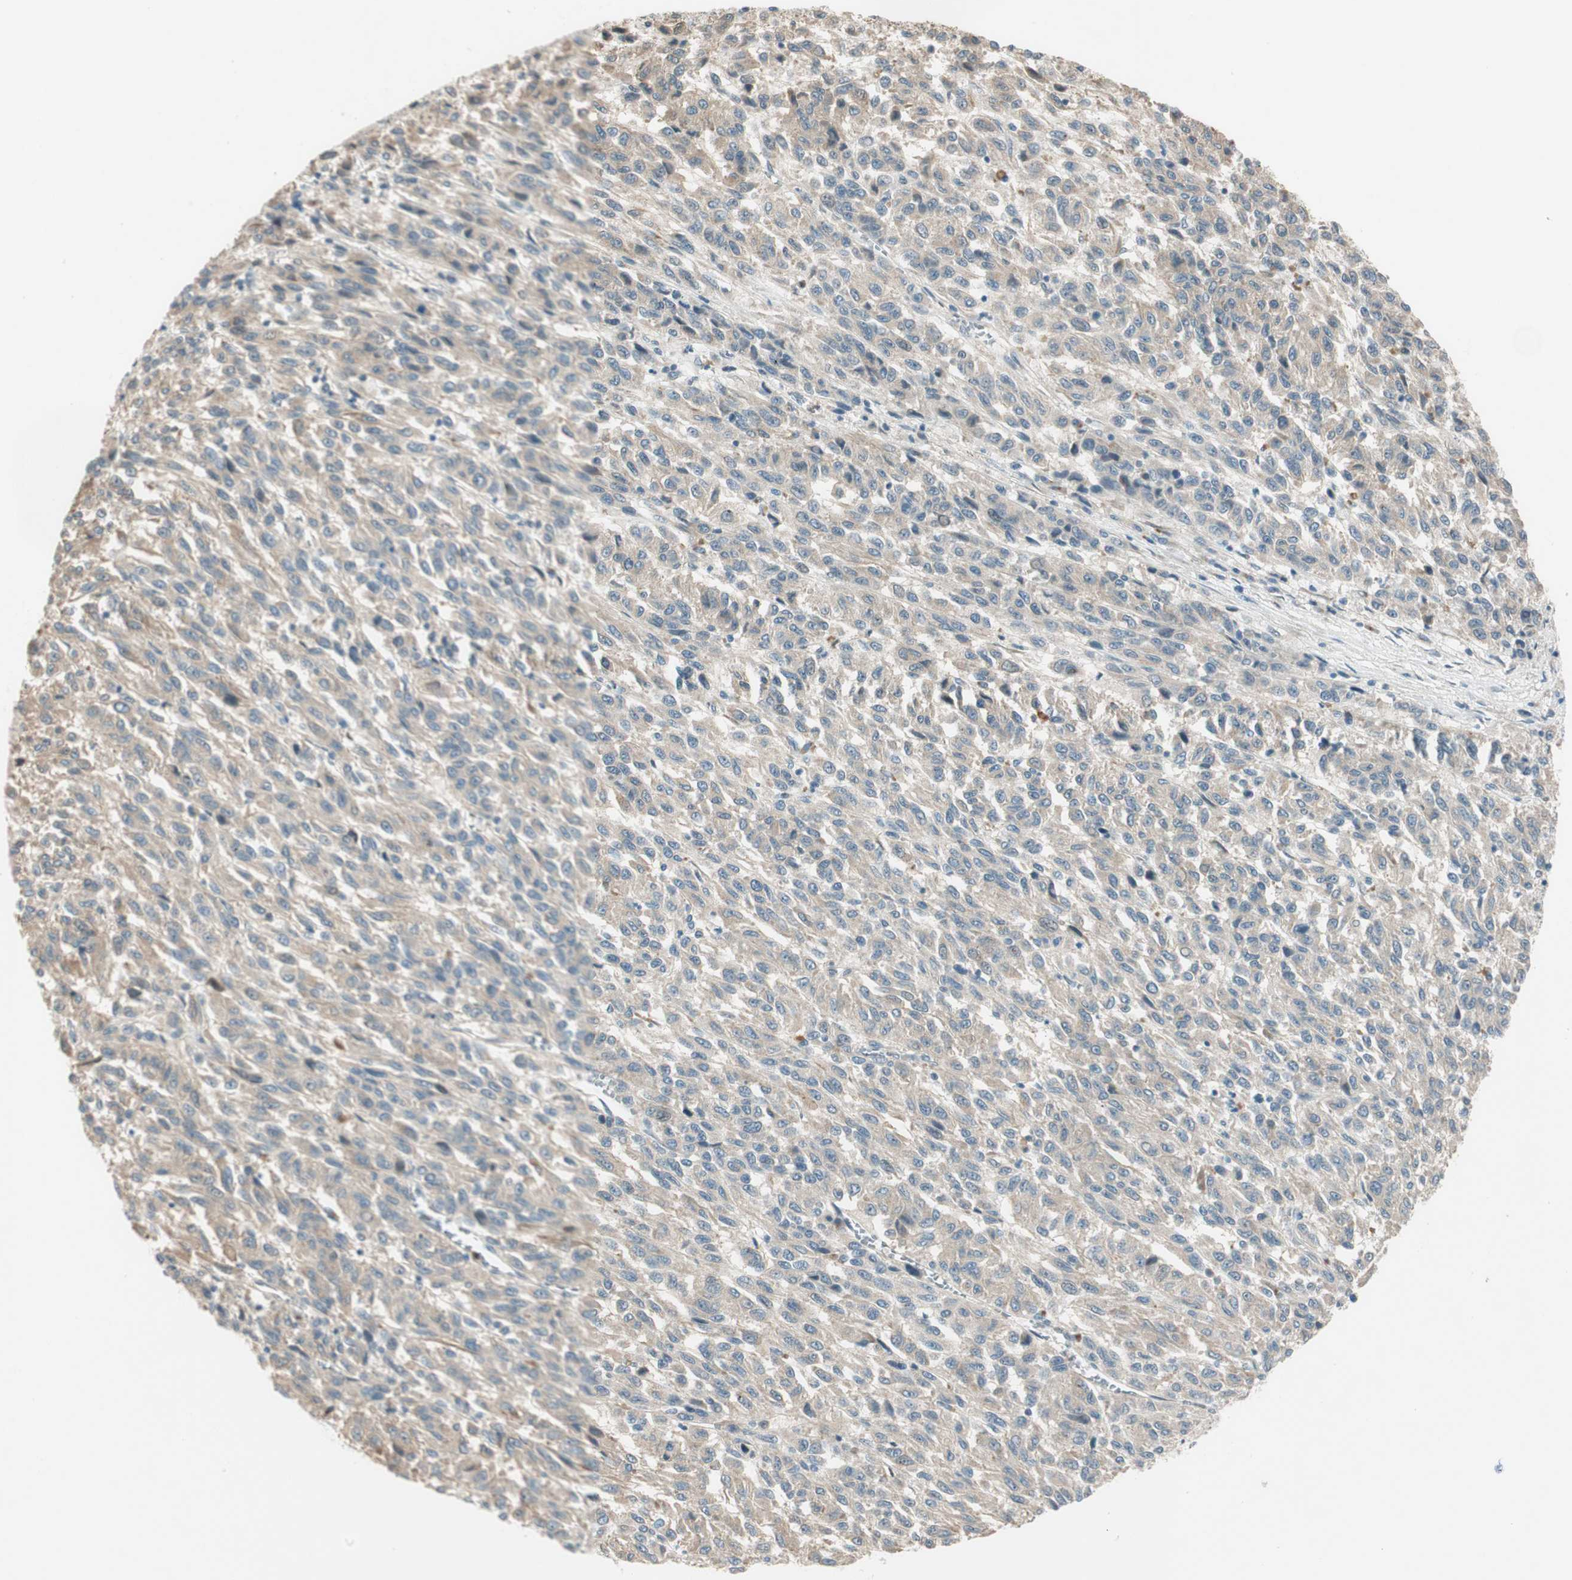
{"staining": {"intensity": "weak", "quantity": ">75%", "location": "cytoplasmic/membranous"}, "tissue": "melanoma", "cell_type": "Tumor cells", "image_type": "cancer", "snomed": [{"axis": "morphology", "description": "Malignant melanoma, Metastatic site"}, {"axis": "topography", "description": "Lung"}], "caption": "A brown stain labels weak cytoplasmic/membranous positivity of a protein in malignant melanoma (metastatic site) tumor cells. (brown staining indicates protein expression, while blue staining denotes nuclei).", "gene": "CGRRF1", "patient": {"sex": "male", "age": 64}}